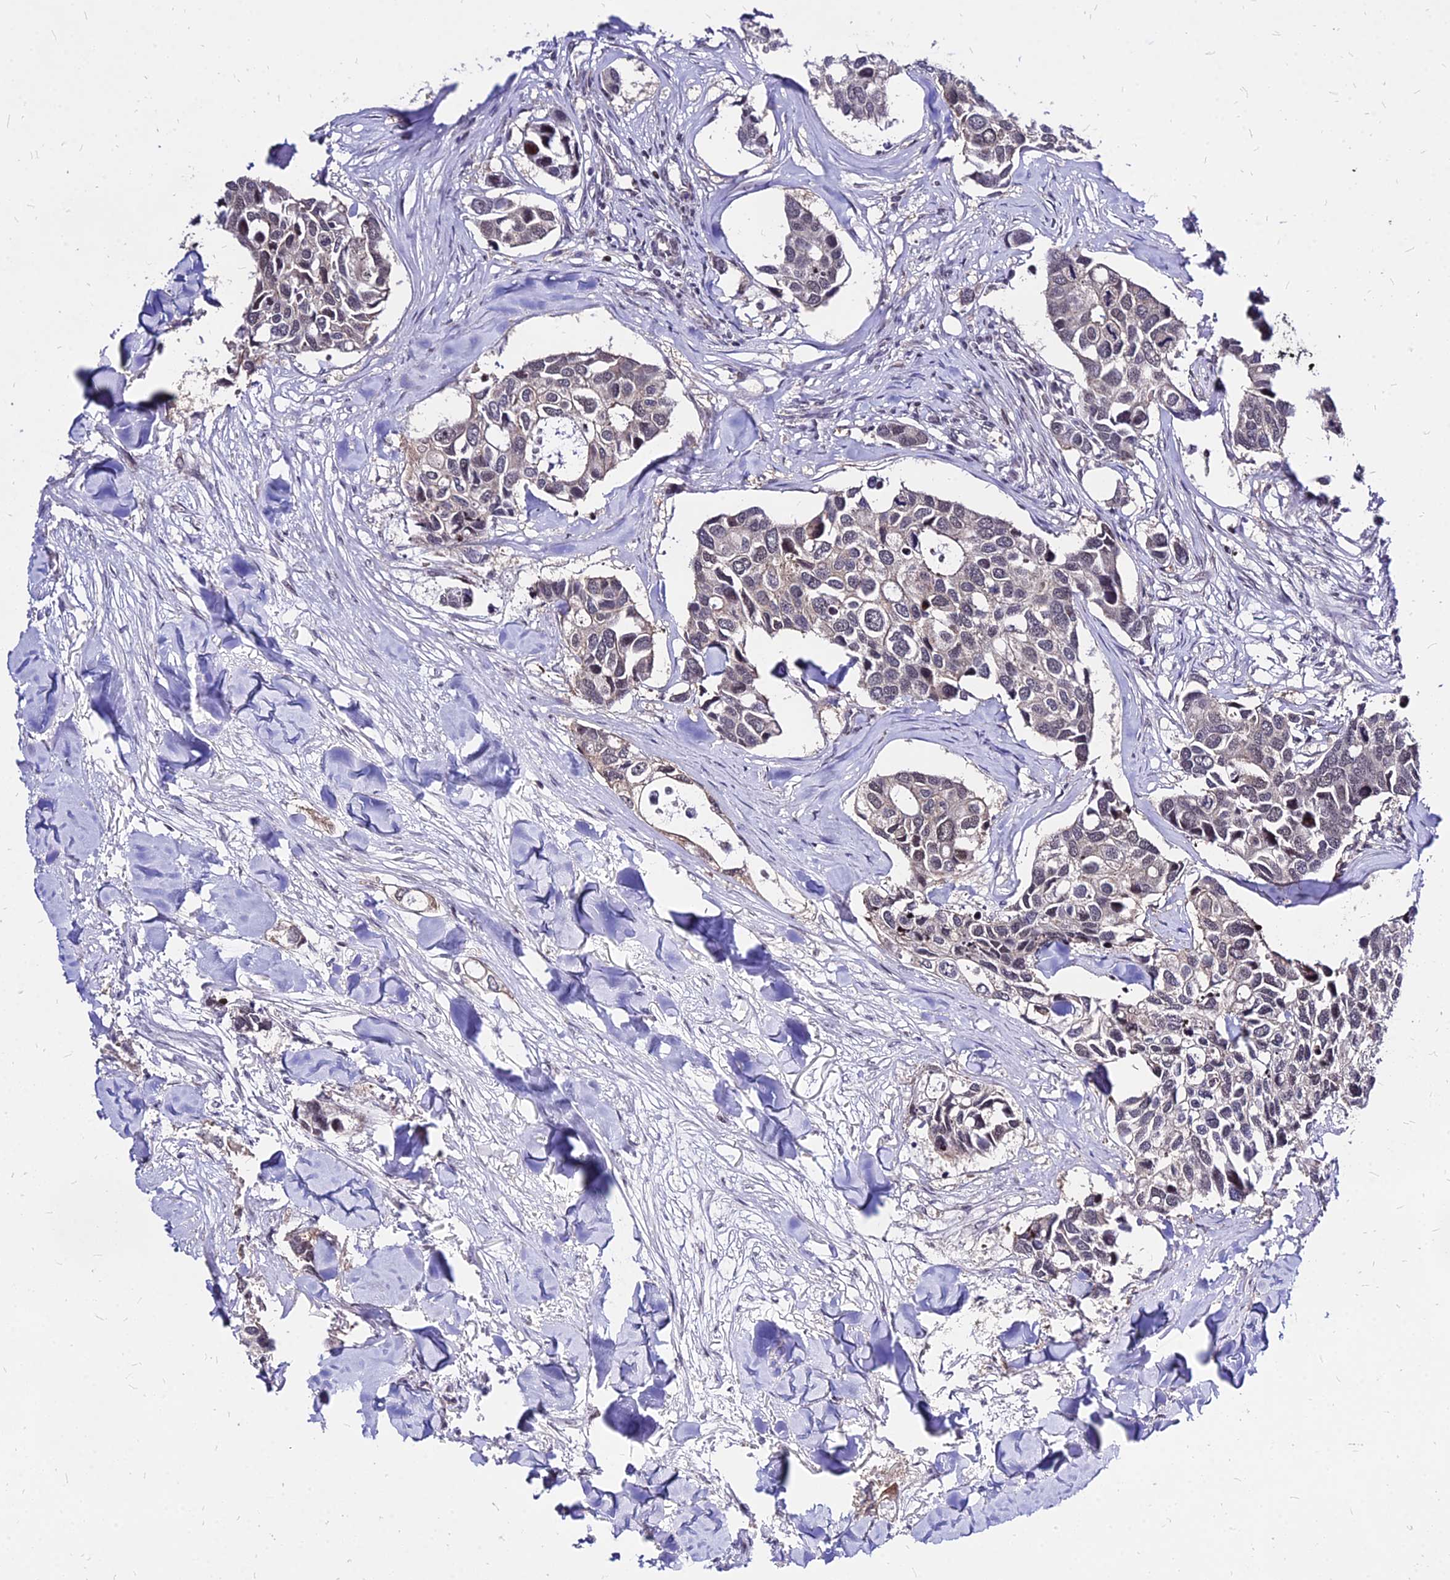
{"staining": {"intensity": "negative", "quantity": "none", "location": "none"}, "tissue": "breast cancer", "cell_type": "Tumor cells", "image_type": "cancer", "snomed": [{"axis": "morphology", "description": "Duct carcinoma"}, {"axis": "topography", "description": "Breast"}], "caption": "DAB (3,3'-diaminobenzidine) immunohistochemical staining of human breast cancer reveals no significant staining in tumor cells. (Stains: DAB immunohistochemistry with hematoxylin counter stain, Microscopy: brightfield microscopy at high magnification).", "gene": "DDX55", "patient": {"sex": "female", "age": 83}}